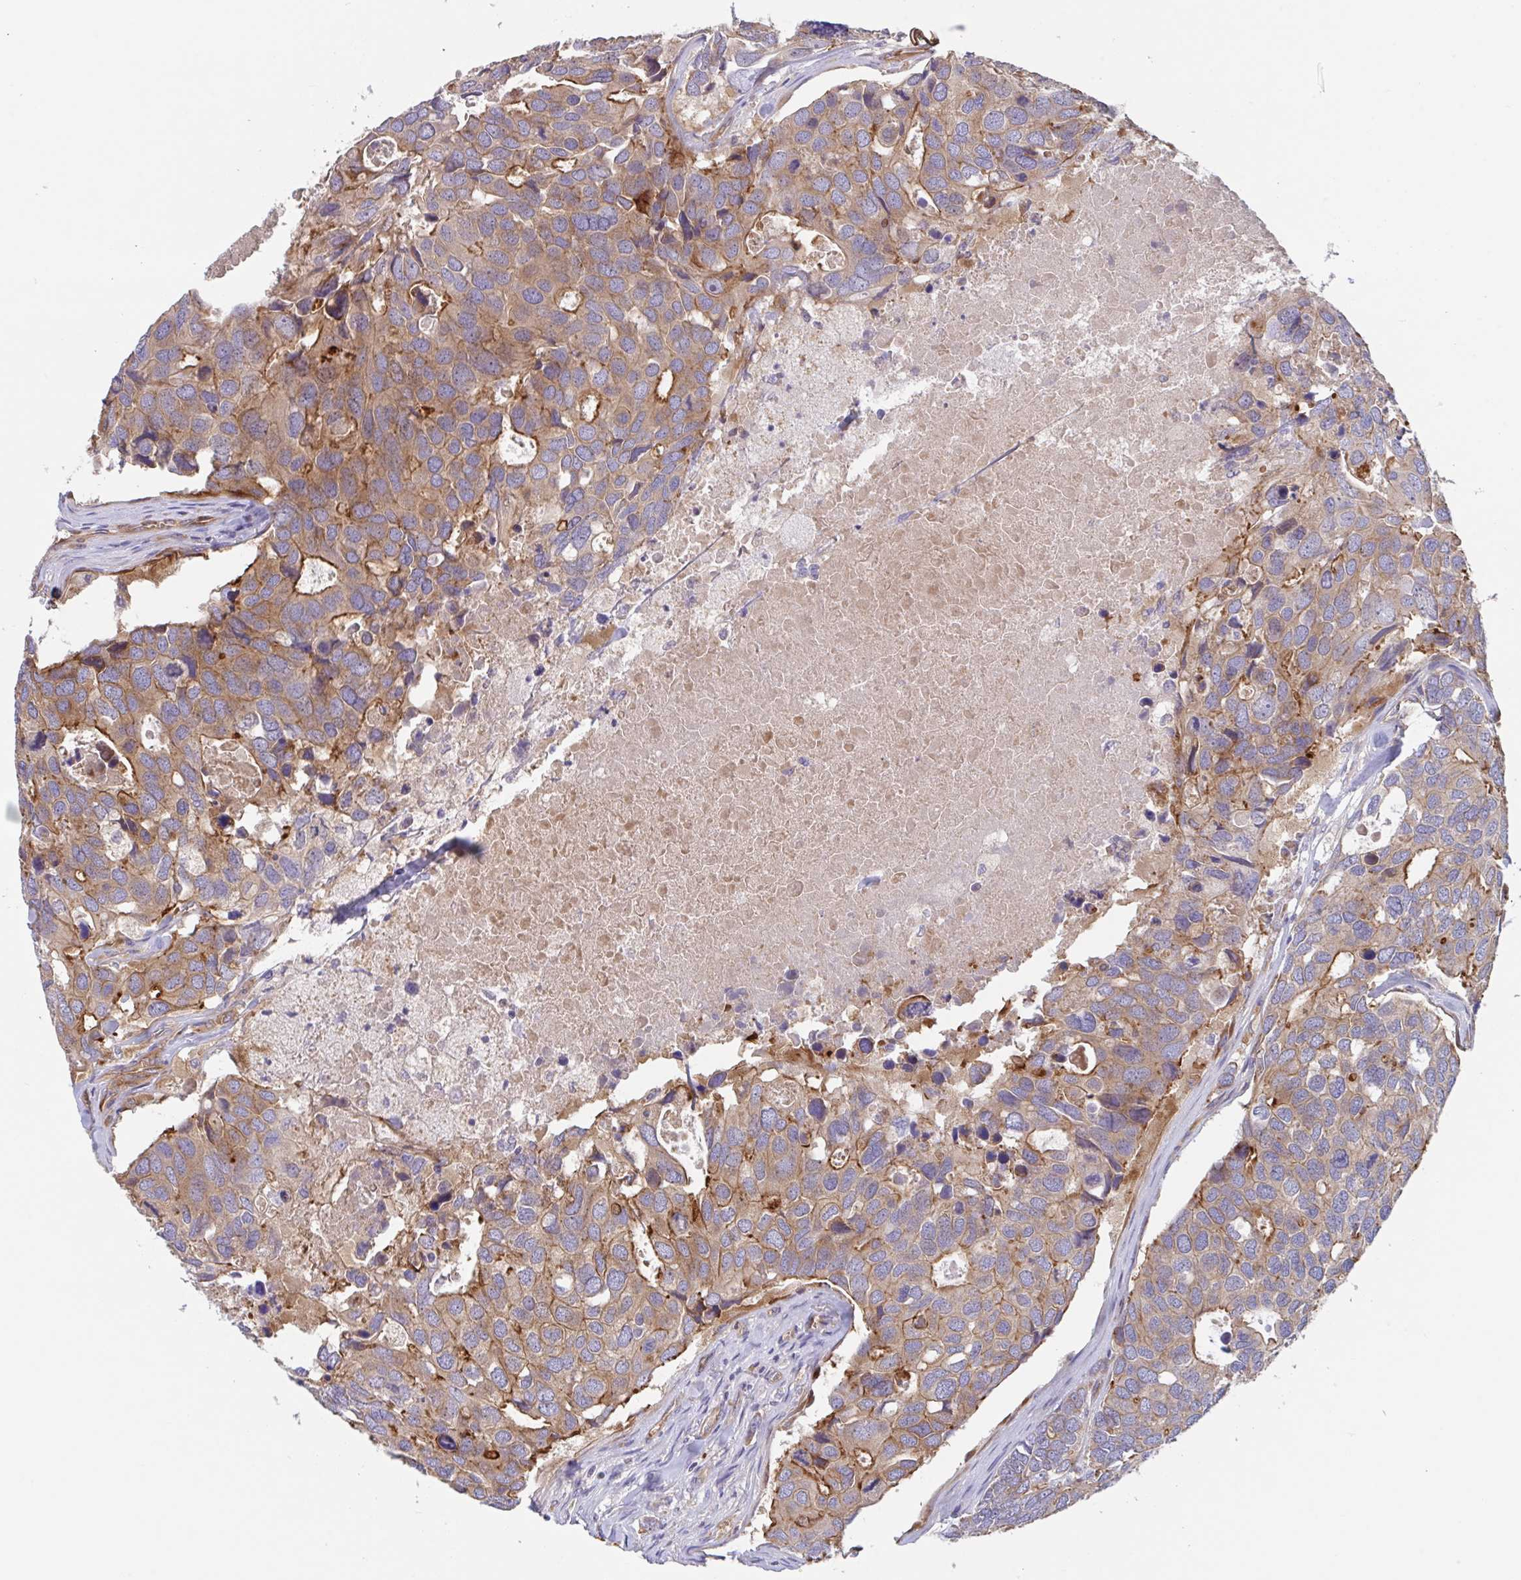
{"staining": {"intensity": "moderate", "quantity": ">75%", "location": "cytoplasmic/membranous"}, "tissue": "breast cancer", "cell_type": "Tumor cells", "image_type": "cancer", "snomed": [{"axis": "morphology", "description": "Duct carcinoma"}, {"axis": "topography", "description": "Breast"}], "caption": "Breast cancer (invasive ductal carcinoma) stained with IHC exhibits moderate cytoplasmic/membranous positivity in approximately >75% of tumor cells.", "gene": "YARS2", "patient": {"sex": "female", "age": 83}}